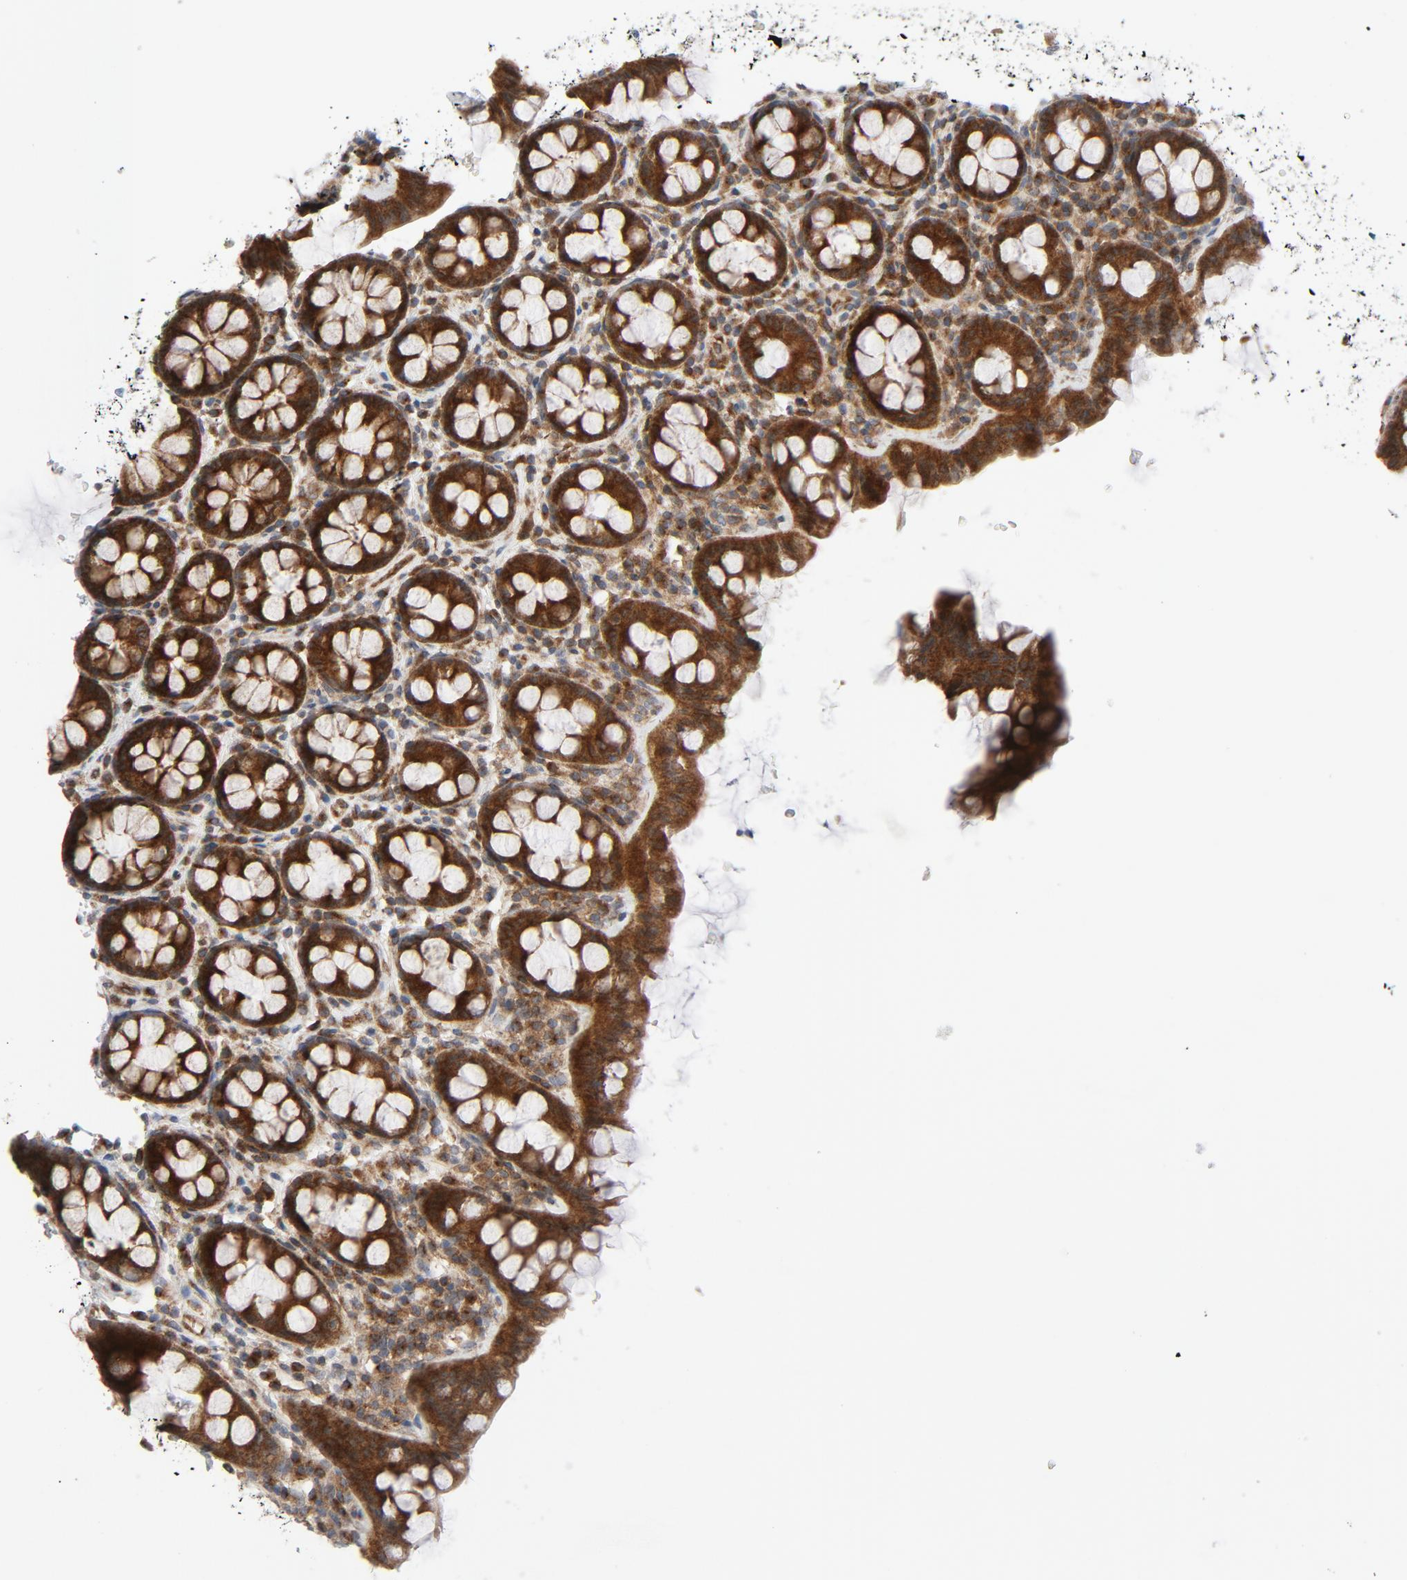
{"staining": {"intensity": "strong", "quantity": ">75%", "location": "cytoplasmic/membranous"}, "tissue": "rectum", "cell_type": "Glandular cells", "image_type": "normal", "snomed": [{"axis": "morphology", "description": "Normal tissue, NOS"}, {"axis": "topography", "description": "Rectum"}], "caption": "IHC (DAB (3,3'-diaminobenzidine)) staining of normal rectum reveals strong cytoplasmic/membranous protein positivity in about >75% of glandular cells.", "gene": "TSG101", "patient": {"sex": "male", "age": 92}}